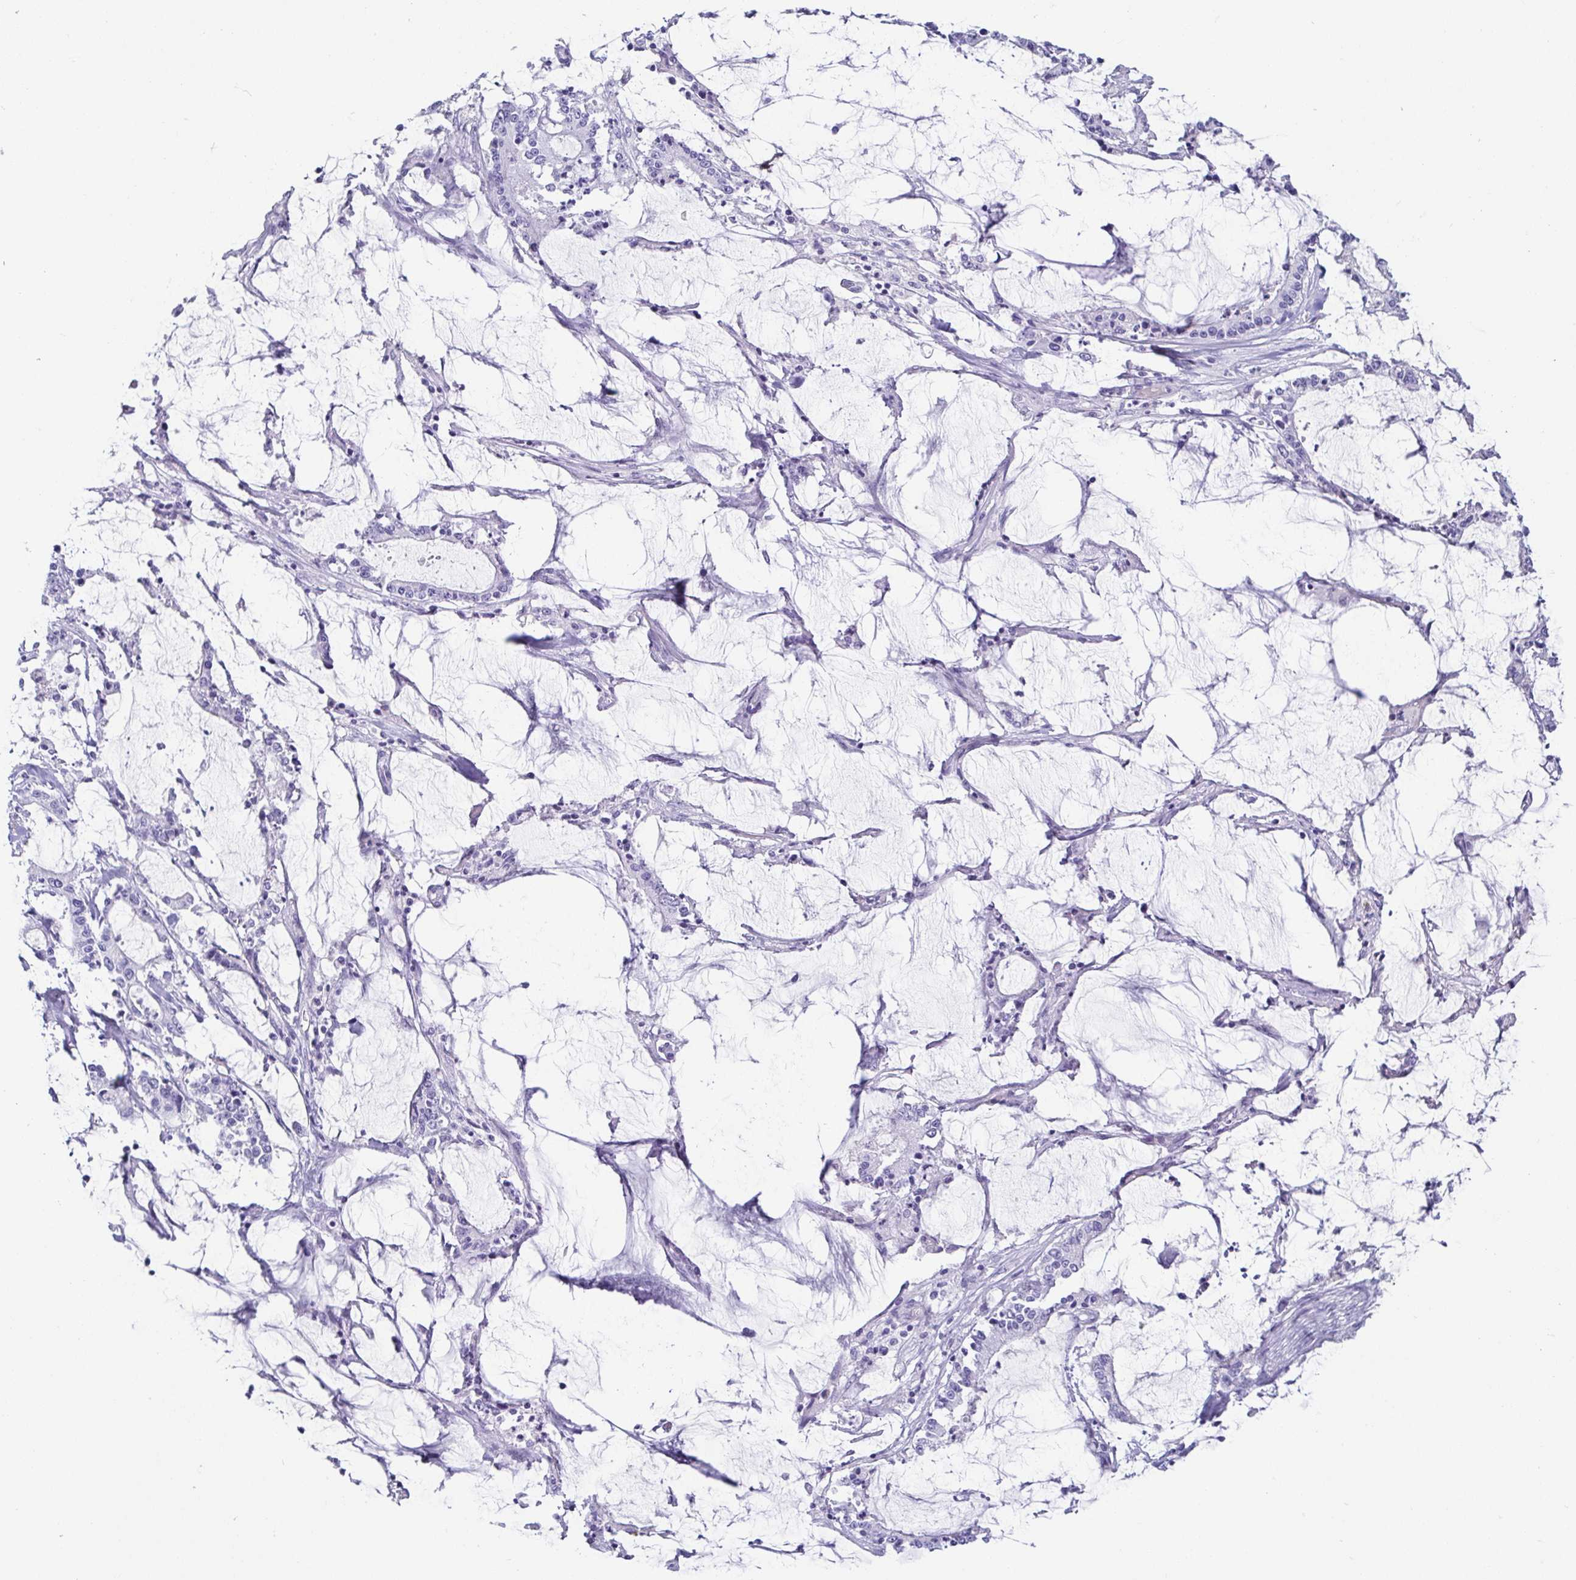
{"staining": {"intensity": "negative", "quantity": "none", "location": "none"}, "tissue": "stomach cancer", "cell_type": "Tumor cells", "image_type": "cancer", "snomed": [{"axis": "morphology", "description": "Adenocarcinoma, NOS"}, {"axis": "topography", "description": "Stomach, upper"}], "caption": "Stomach cancer was stained to show a protein in brown. There is no significant expression in tumor cells. (DAB (3,3'-diaminobenzidine) immunohistochemistry (IHC) with hematoxylin counter stain).", "gene": "CD164L2", "patient": {"sex": "male", "age": 68}}